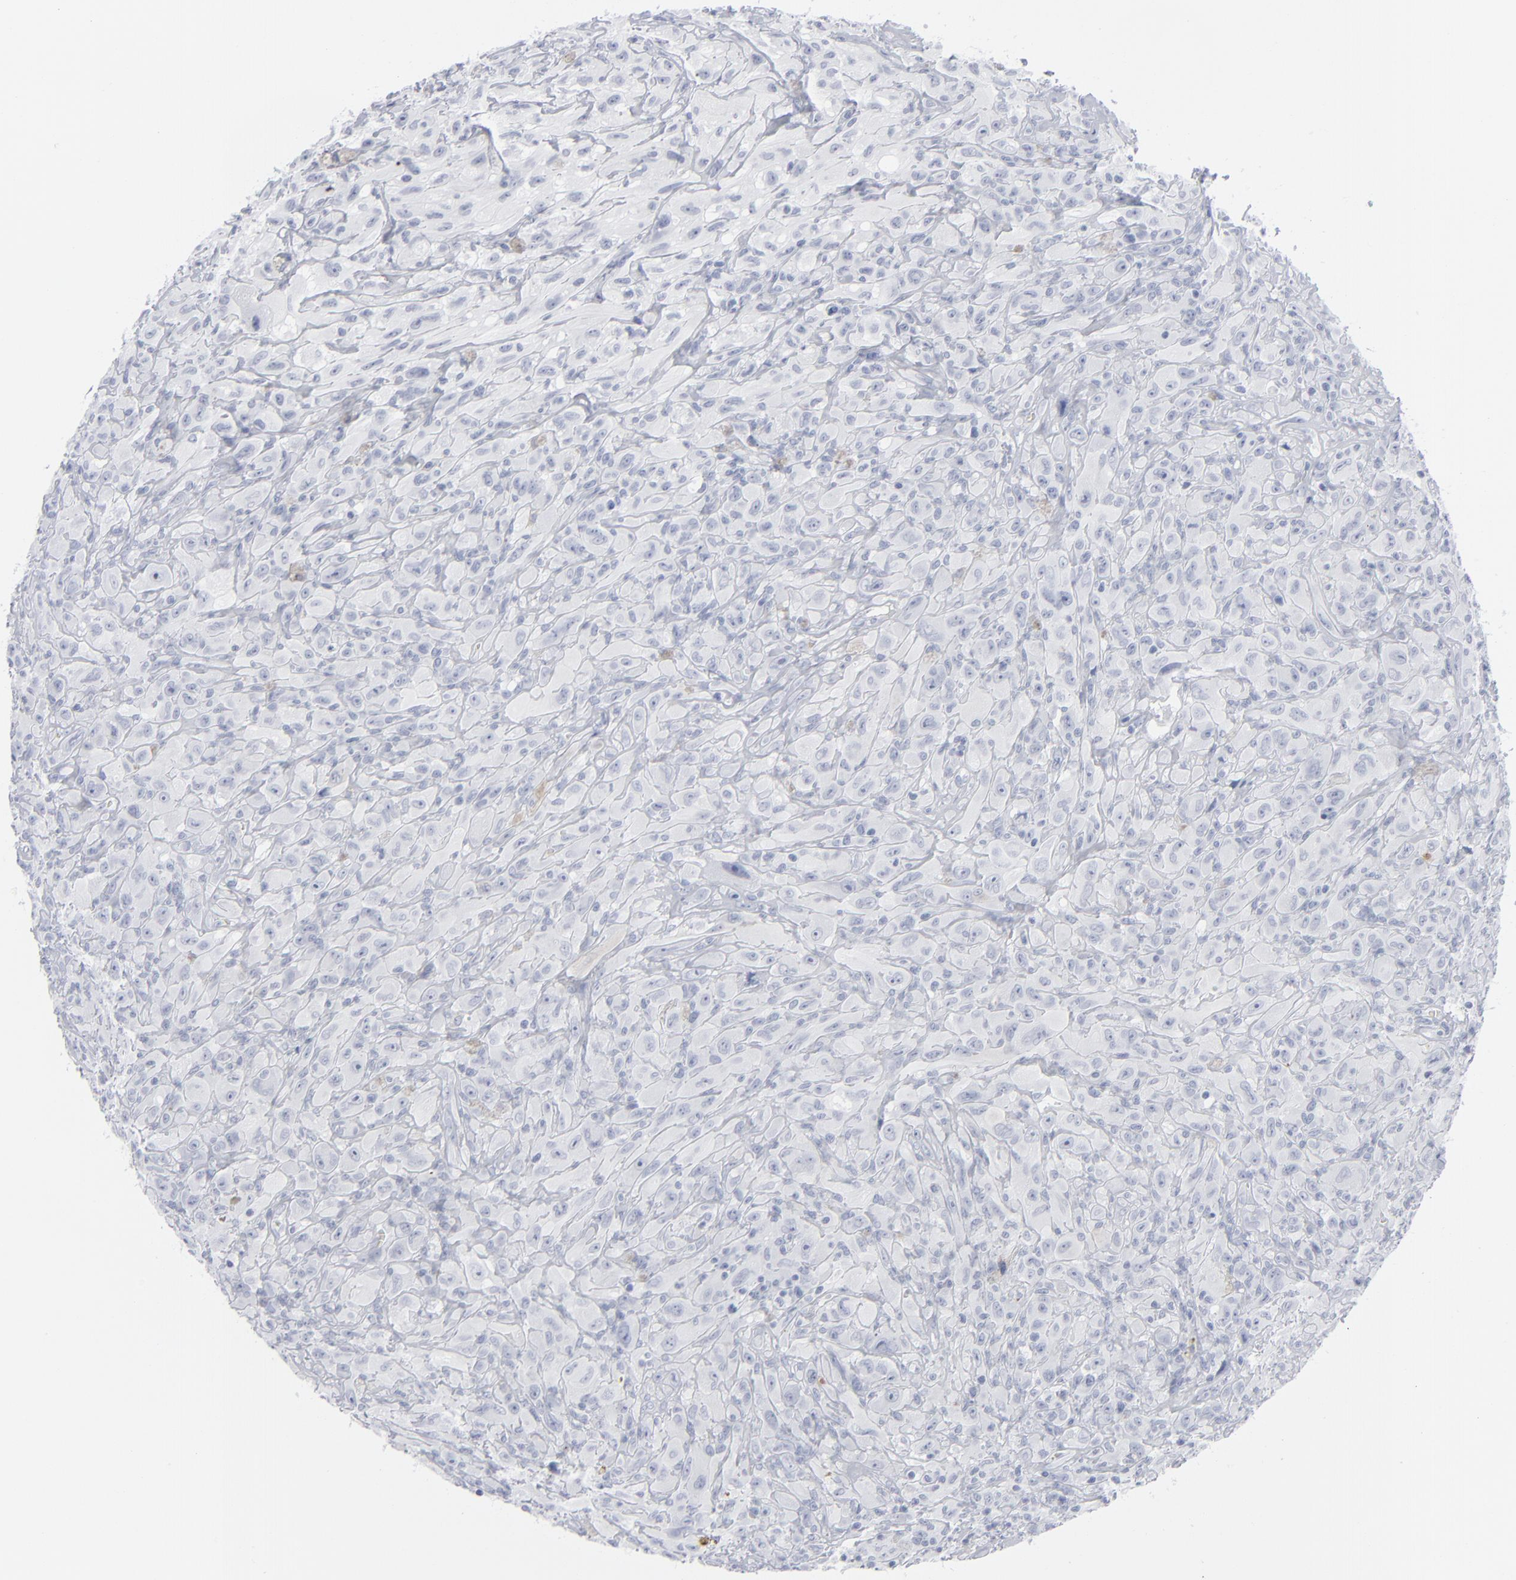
{"staining": {"intensity": "negative", "quantity": "none", "location": "none"}, "tissue": "glioma", "cell_type": "Tumor cells", "image_type": "cancer", "snomed": [{"axis": "morphology", "description": "Glioma, malignant, High grade"}, {"axis": "topography", "description": "Brain"}], "caption": "Tumor cells are negative for protein expression in human malignant high-grade glioma. Brightfield microscopy of immunohistochemistry stained with DAB (3,3'-diaminobenzidine) (brown) and hematoxylin (blue), captured at high magnification.", "gene": "MSLN", "patient": {"sex": "male", "age": 48}}